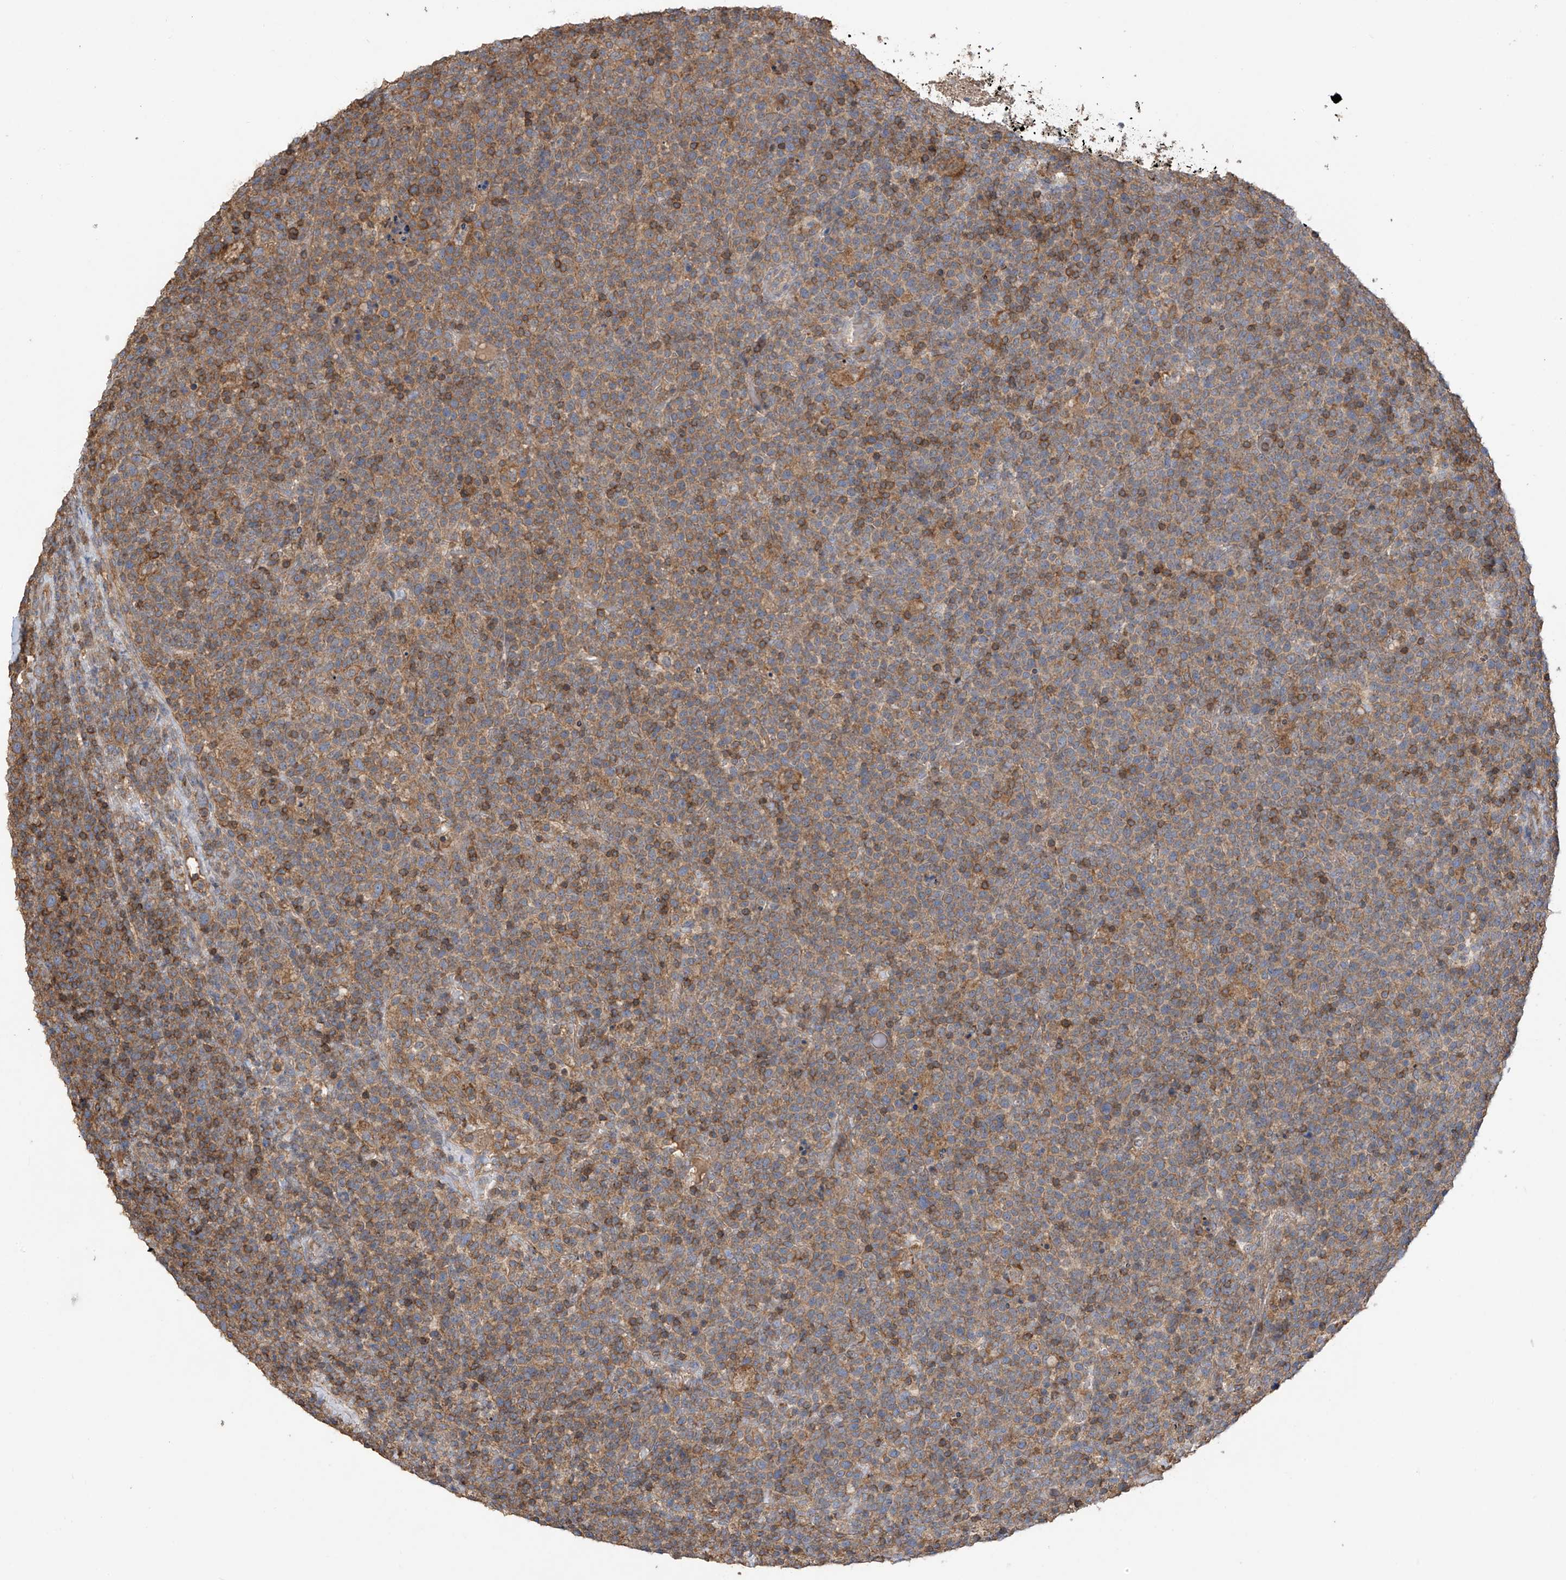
{"staining": {"intensity": "moderate", "quantity": "25%-75%", "location": "cytoplasmic/membranous"}, "tissue": "lymphoma", "cell_type": "Tumor cells", "image_type": "cancer", "snomed": [{"axis": "morphology", "description": "Malignant lymphoma, non-Hodgkin's type, High grade"}, {"axis": "topography", "description": "Lymph node"}], "caption": "The image exhibits staining of lymphoma, revealing moderate cytoplasmic/membranous protein positivity (brown color) within tumor cells.", "gene": "COX10", "patient": {"sex": "male", "age": 61}}